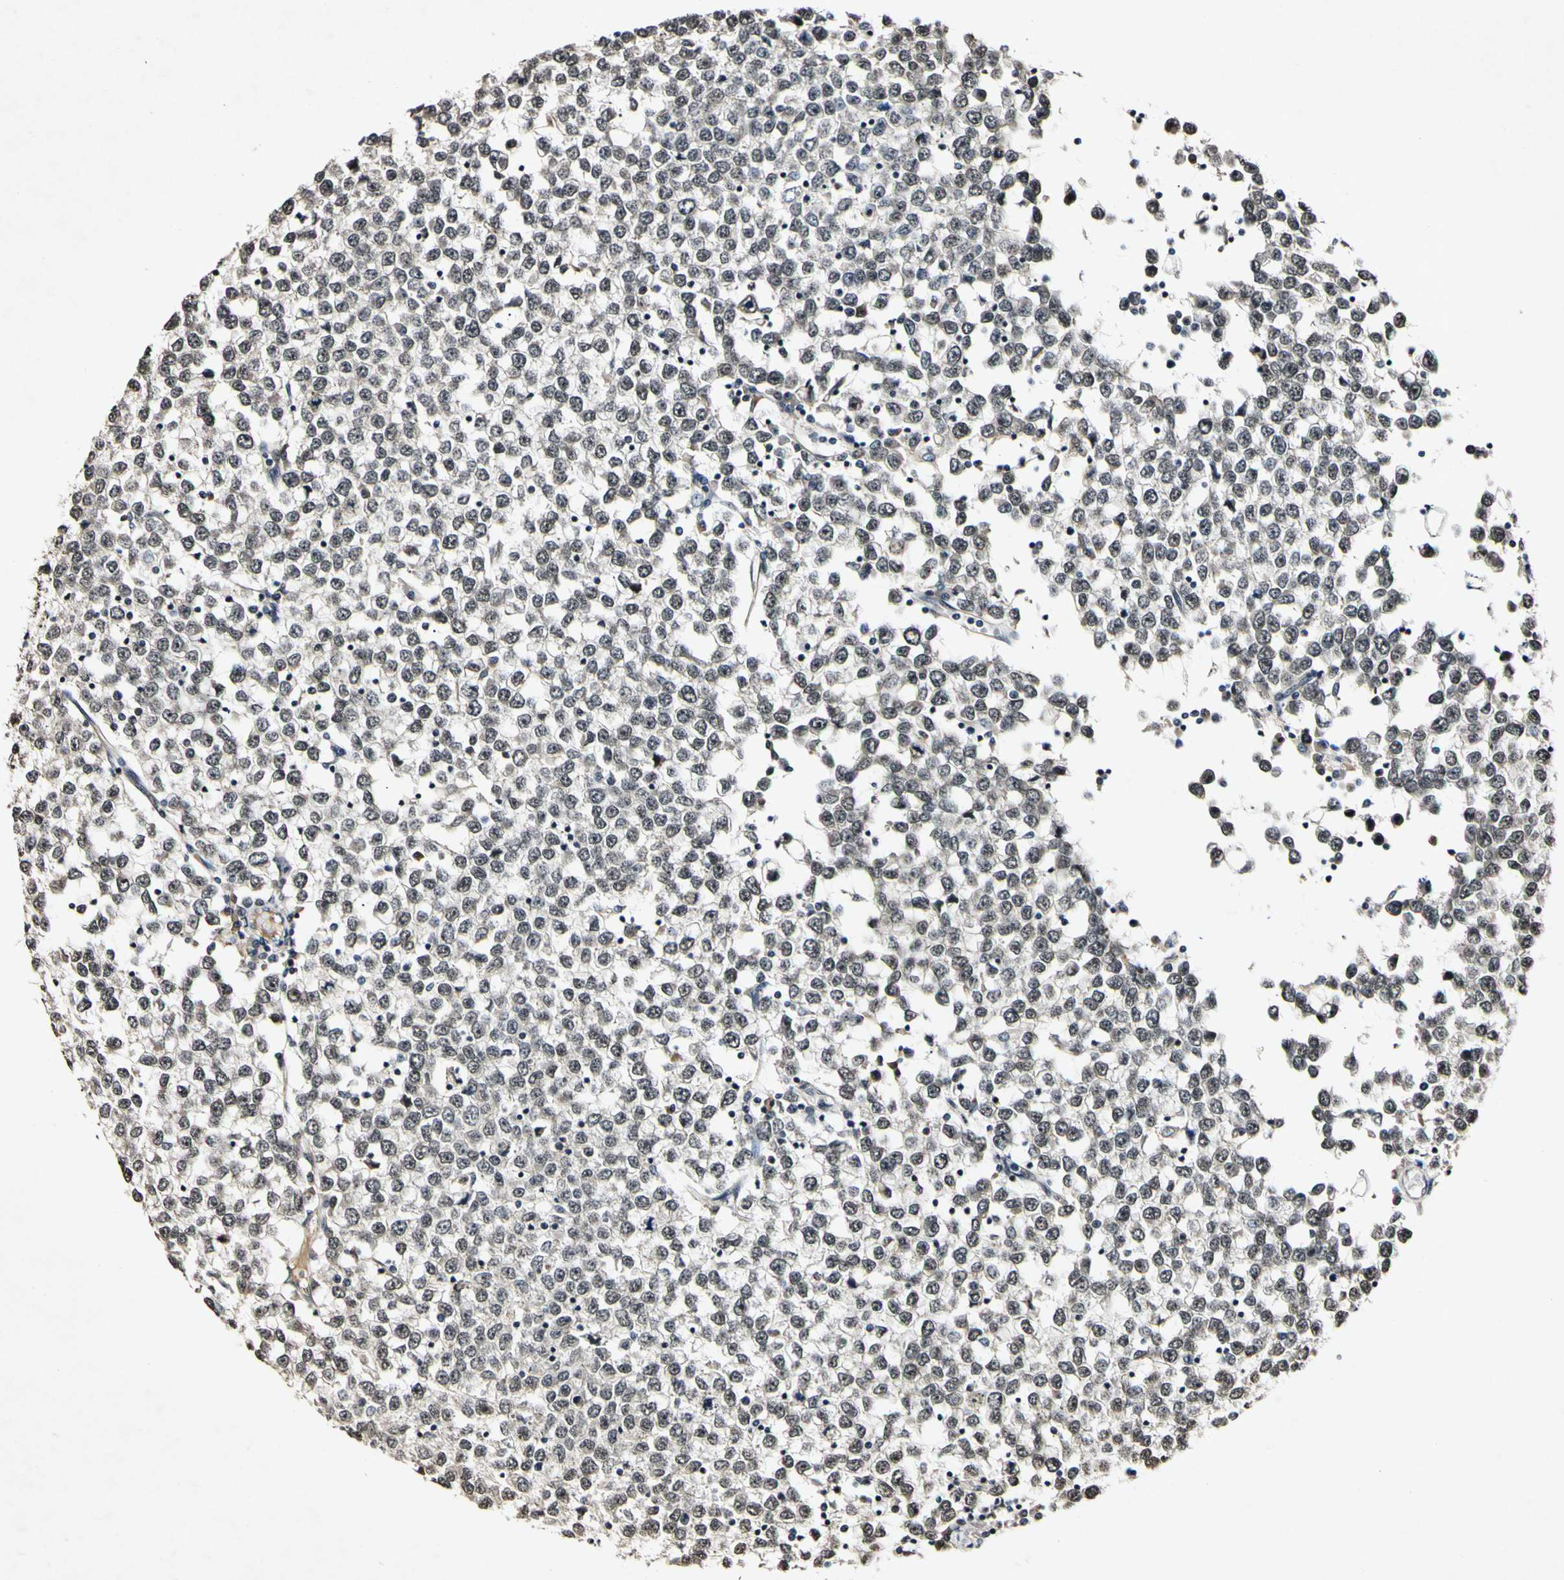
{"staining": {"intensity": "weak", "quantity": "25%-75%", "location": "nuclear"}, "tissue": "testis cancer", "cell_type": "Tumor cells", "image_type": "cancer", "snomed": [{"axis": "morphology", "description": "Seminoma, NOS"}, {"axis": "topography", "description": "Testis"}], "caption": "Testis cancer (seminoma) tissue reveals weak nuclear positivity in approximately 25%-75% of tumor cells (DAB IHC, brown staining for protein, blue staining for nuclei).", "gene": "POLR2F", "patient": {"sex": "male", "age": 65}}